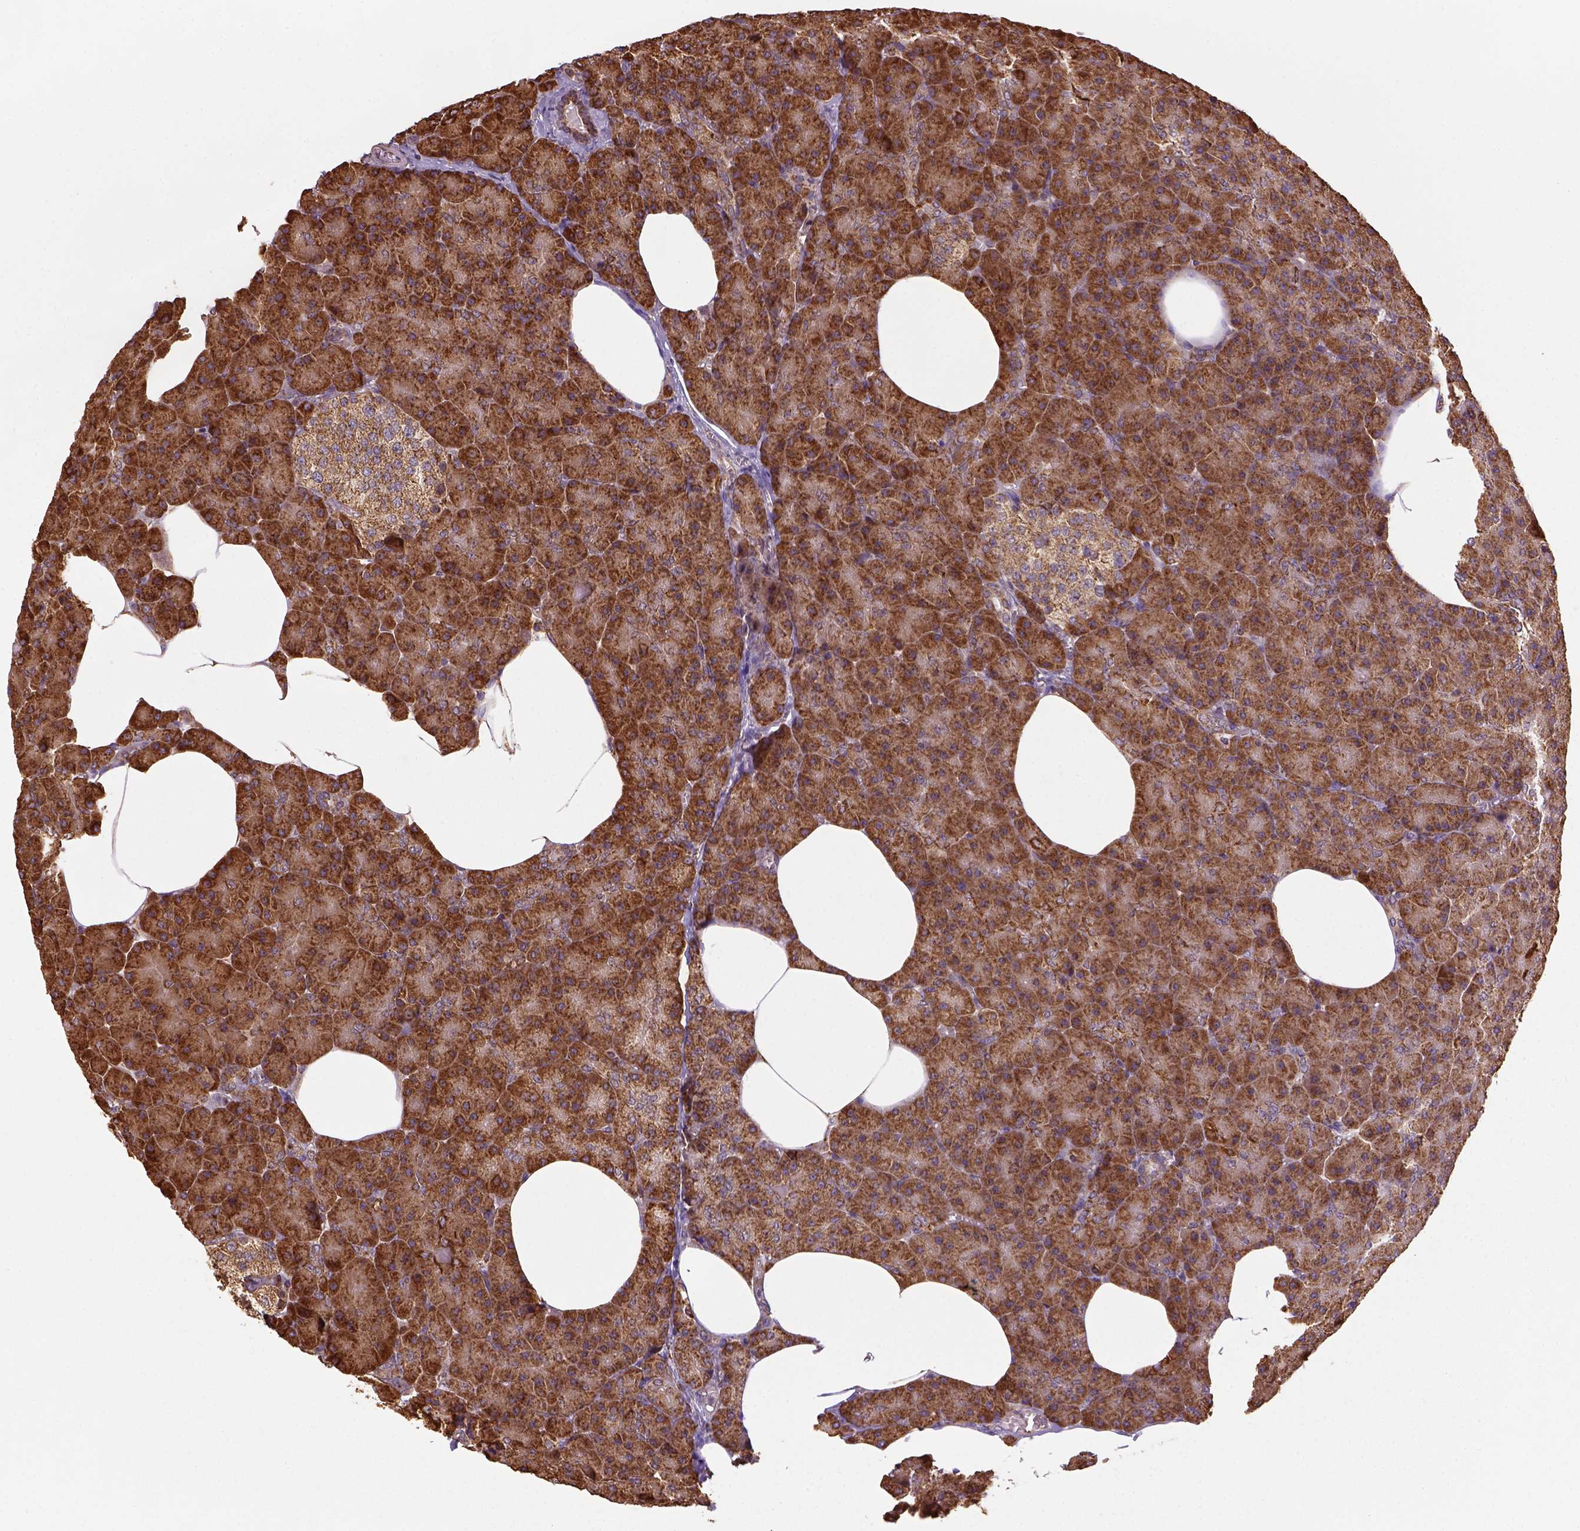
{"staining": {"intensity": "strong", "quantity": ">75%", "location": "cytoplasmic/membranous"}, "tissue": "pancreas", "cell_type": "Exocrine glandular cells", "image_type": "normal", "snomed": [{"axis": "morphology", "description": "Normal tissue, NOS"}, {"axis": "topography", "description": "Pancreas"}], "caption": "Immunohistochemical staining of benign pancreas displays high levels of strong cytoplasmic/membranous staining in about >75% of exocrine glandular cells. Immunohistochemistry stains the protein of interest in brown and the nuclei are stained blue.", "gene": "MAPK8IP3", "patient": {"sex": "female", "age": 45}}